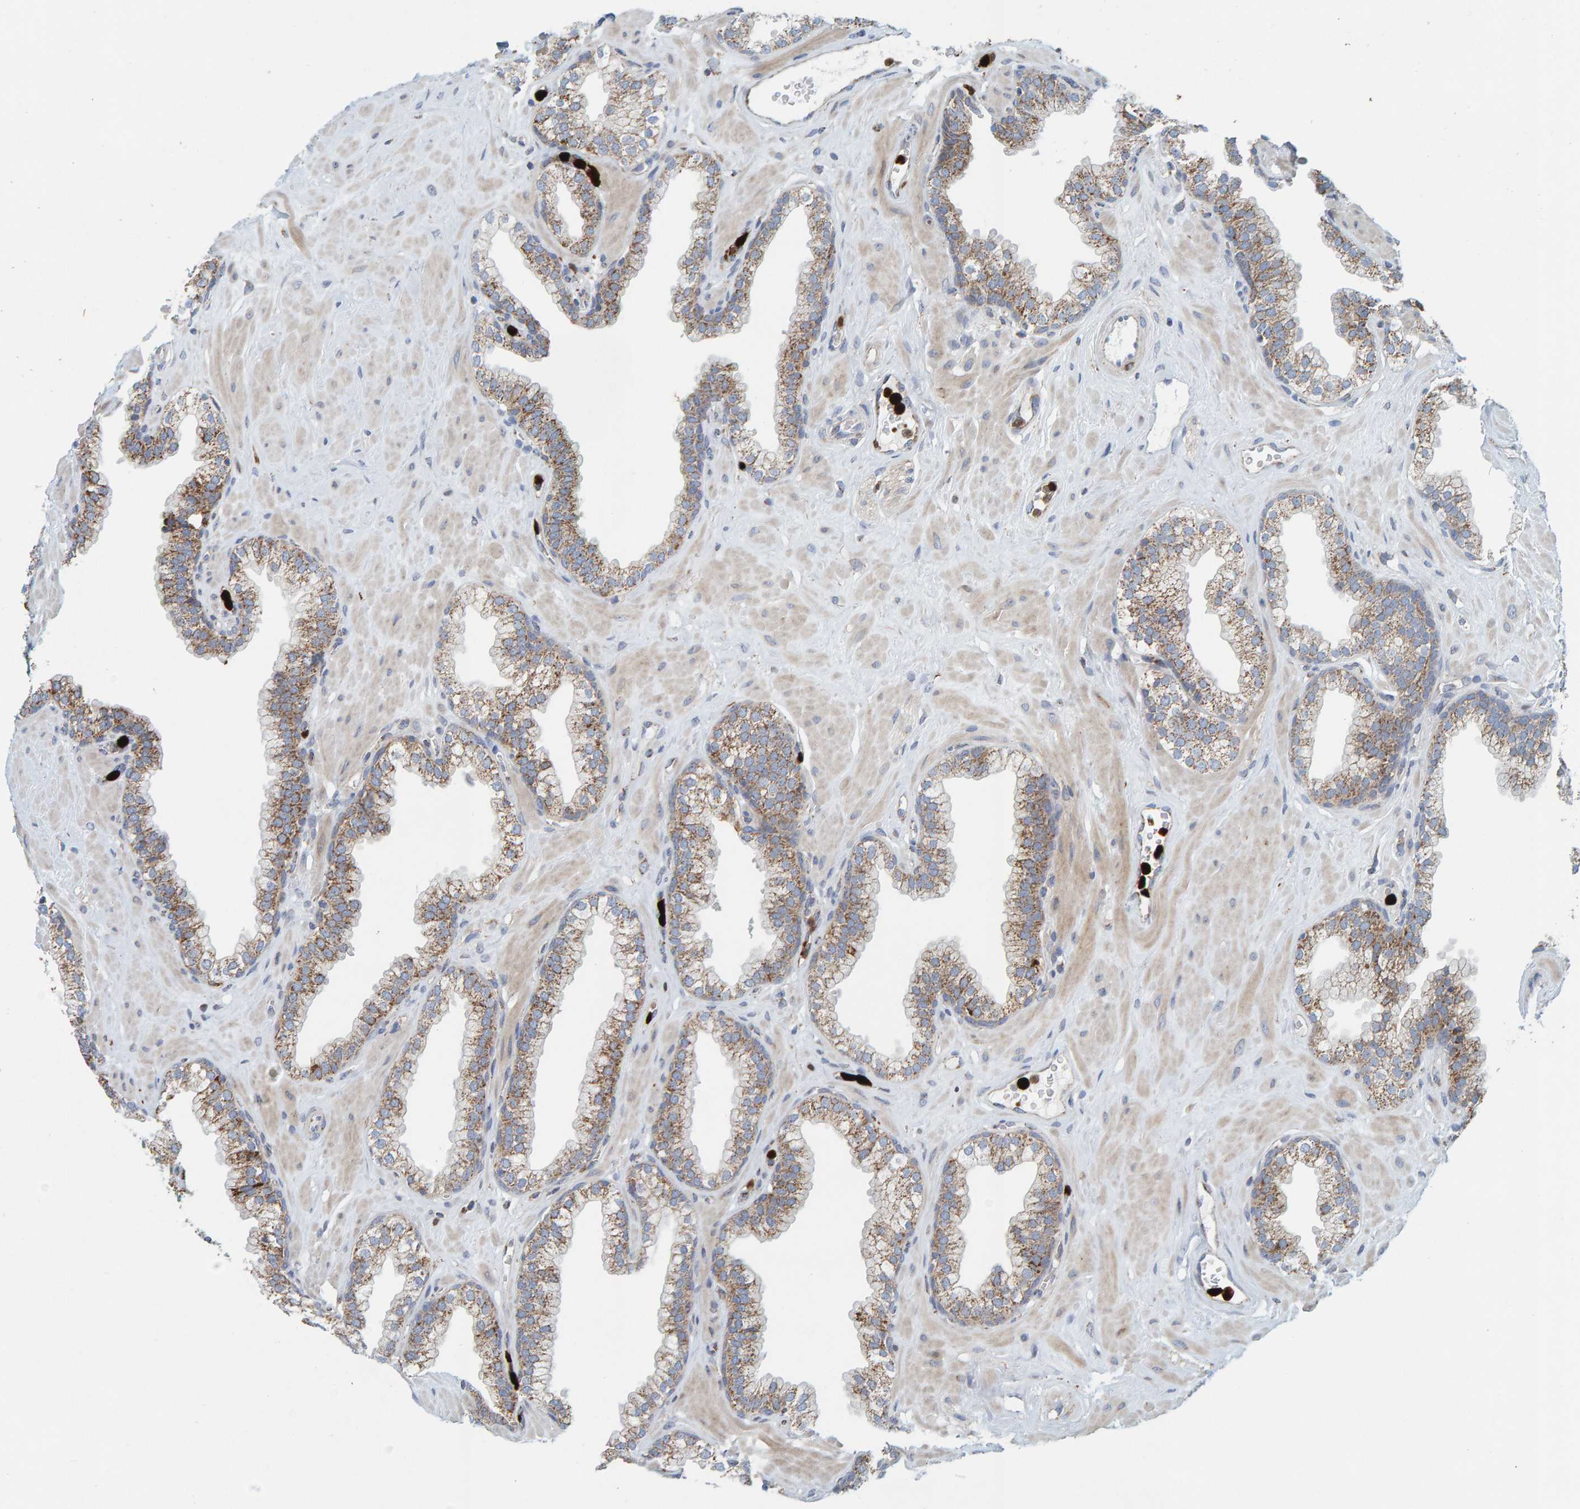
{"staining": {"intensity": "moderate", "quantity": ">75%", "location": "cytoplasmic/membranous"}, "tissue": "prostate", "cell_type": "Glandular cells", "image_type": "normal", "snomed": [{"axis": "morphology", "description": "Normal tissue, NOS"}, {"axis": "morphology", "description": "Urothelial carcinoma, Low grade"}, {"axis": "topography", "description": "Urinary bladder"}, {"axis": "topography", "description": "Prostate"}], "caption": "IHC (DAB (3,3'-diaminobenzidine)) staining of benign prostate exhibits moderate cytoplasmic/membranous protein positivity in approximately >75% of glandular cells.", "gene": "B9D1", "patient": {"sex": "male", "age": 60}}